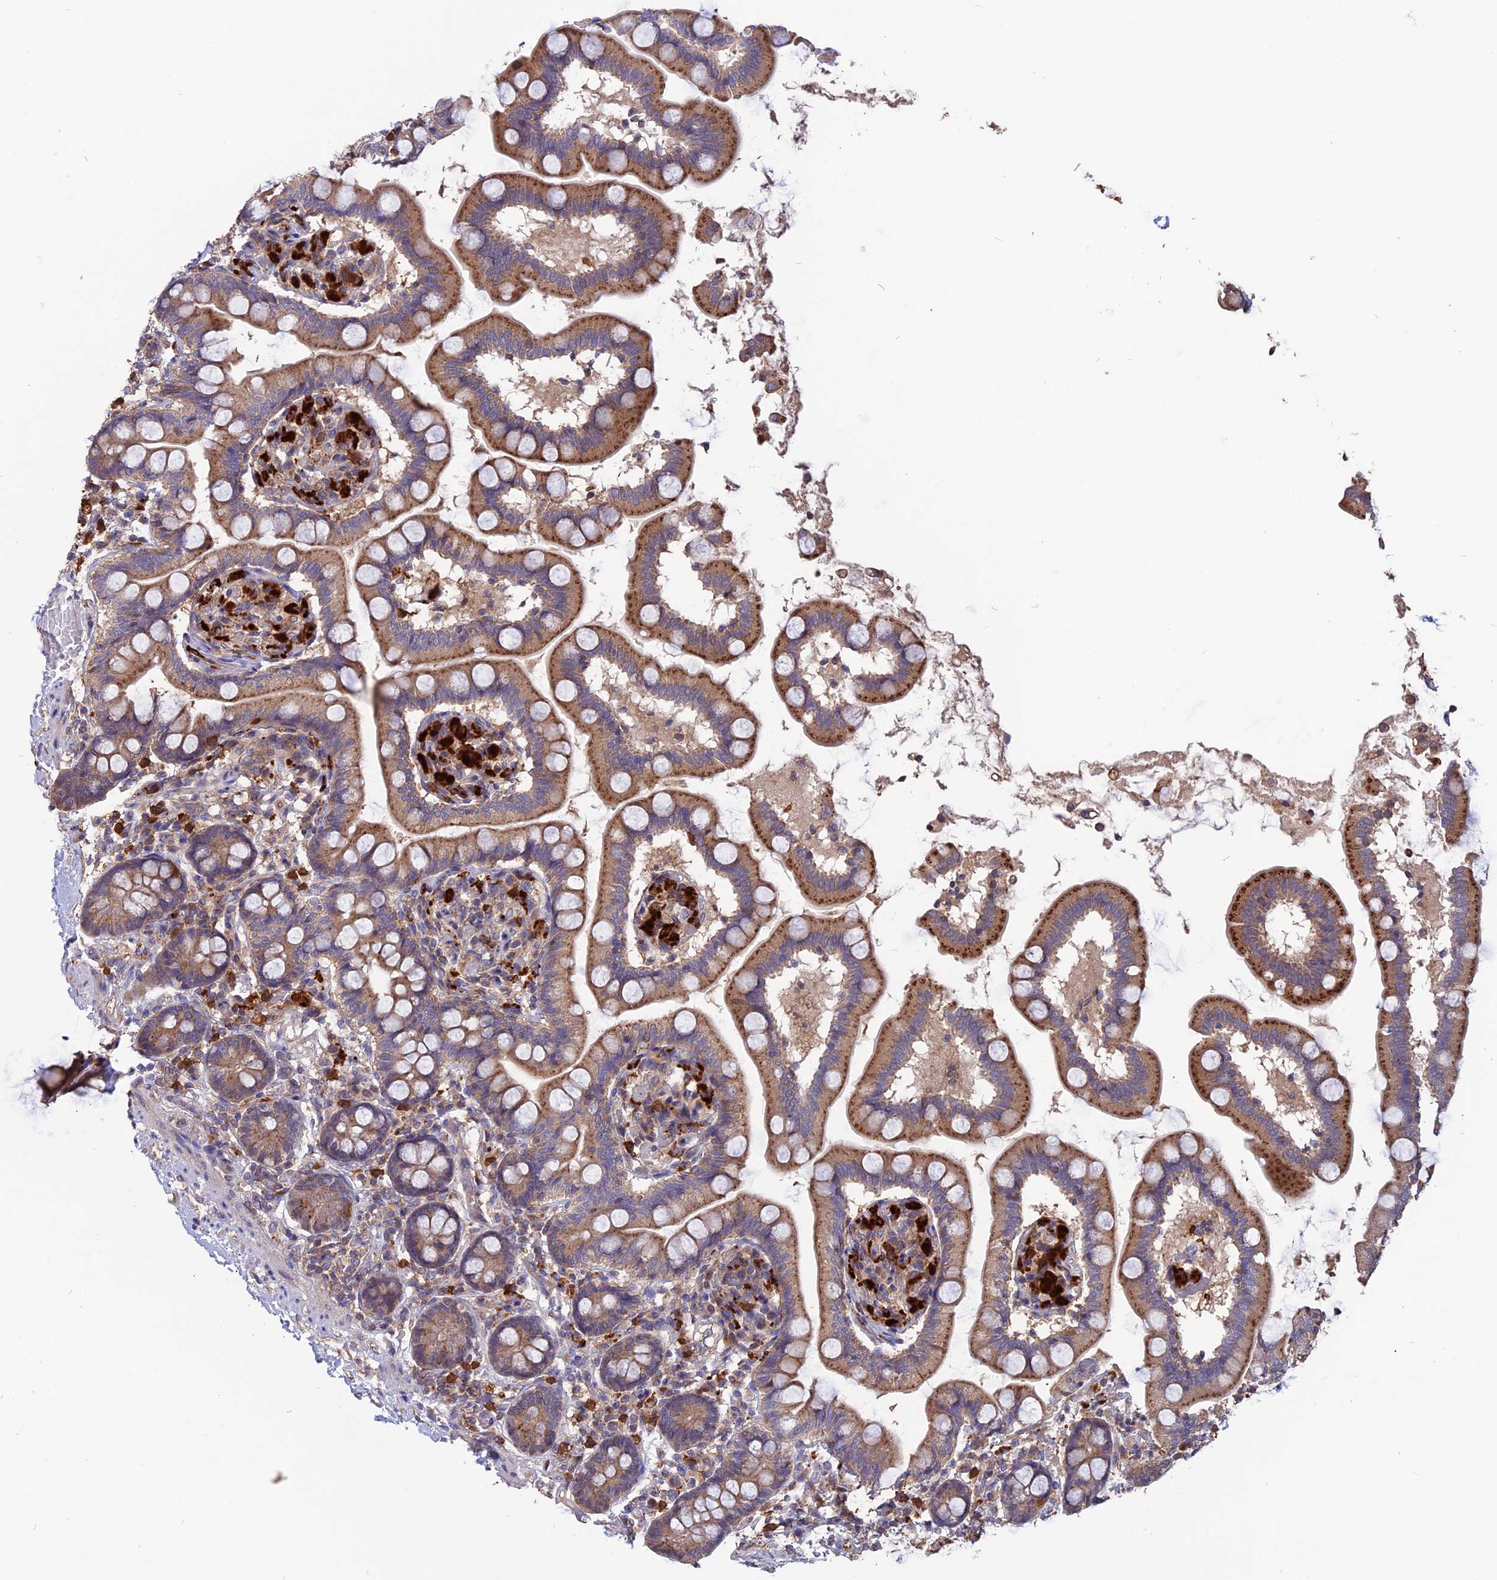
{"staining": {"intensity": "moderate", "quantity": ">75%", "location": "cytoplasmic/membranous"}, "tissue": "small intestine", "cell_type": "Glandular cells", "image_type": "normal", "snomed": [{"axis": "morphology", "description": "Normal tissue, NOS"}, {"axis": "topography", "description": "Small intestine"}], "caption": "The photomicrograph demonstrates staining of benign small intestine, revealing moderate cytoplasmic/membranous protein positivity (brown color) within glandular cells.", "gene": "CARMIL2", "patient": {"sex": "female", "age": 64}}